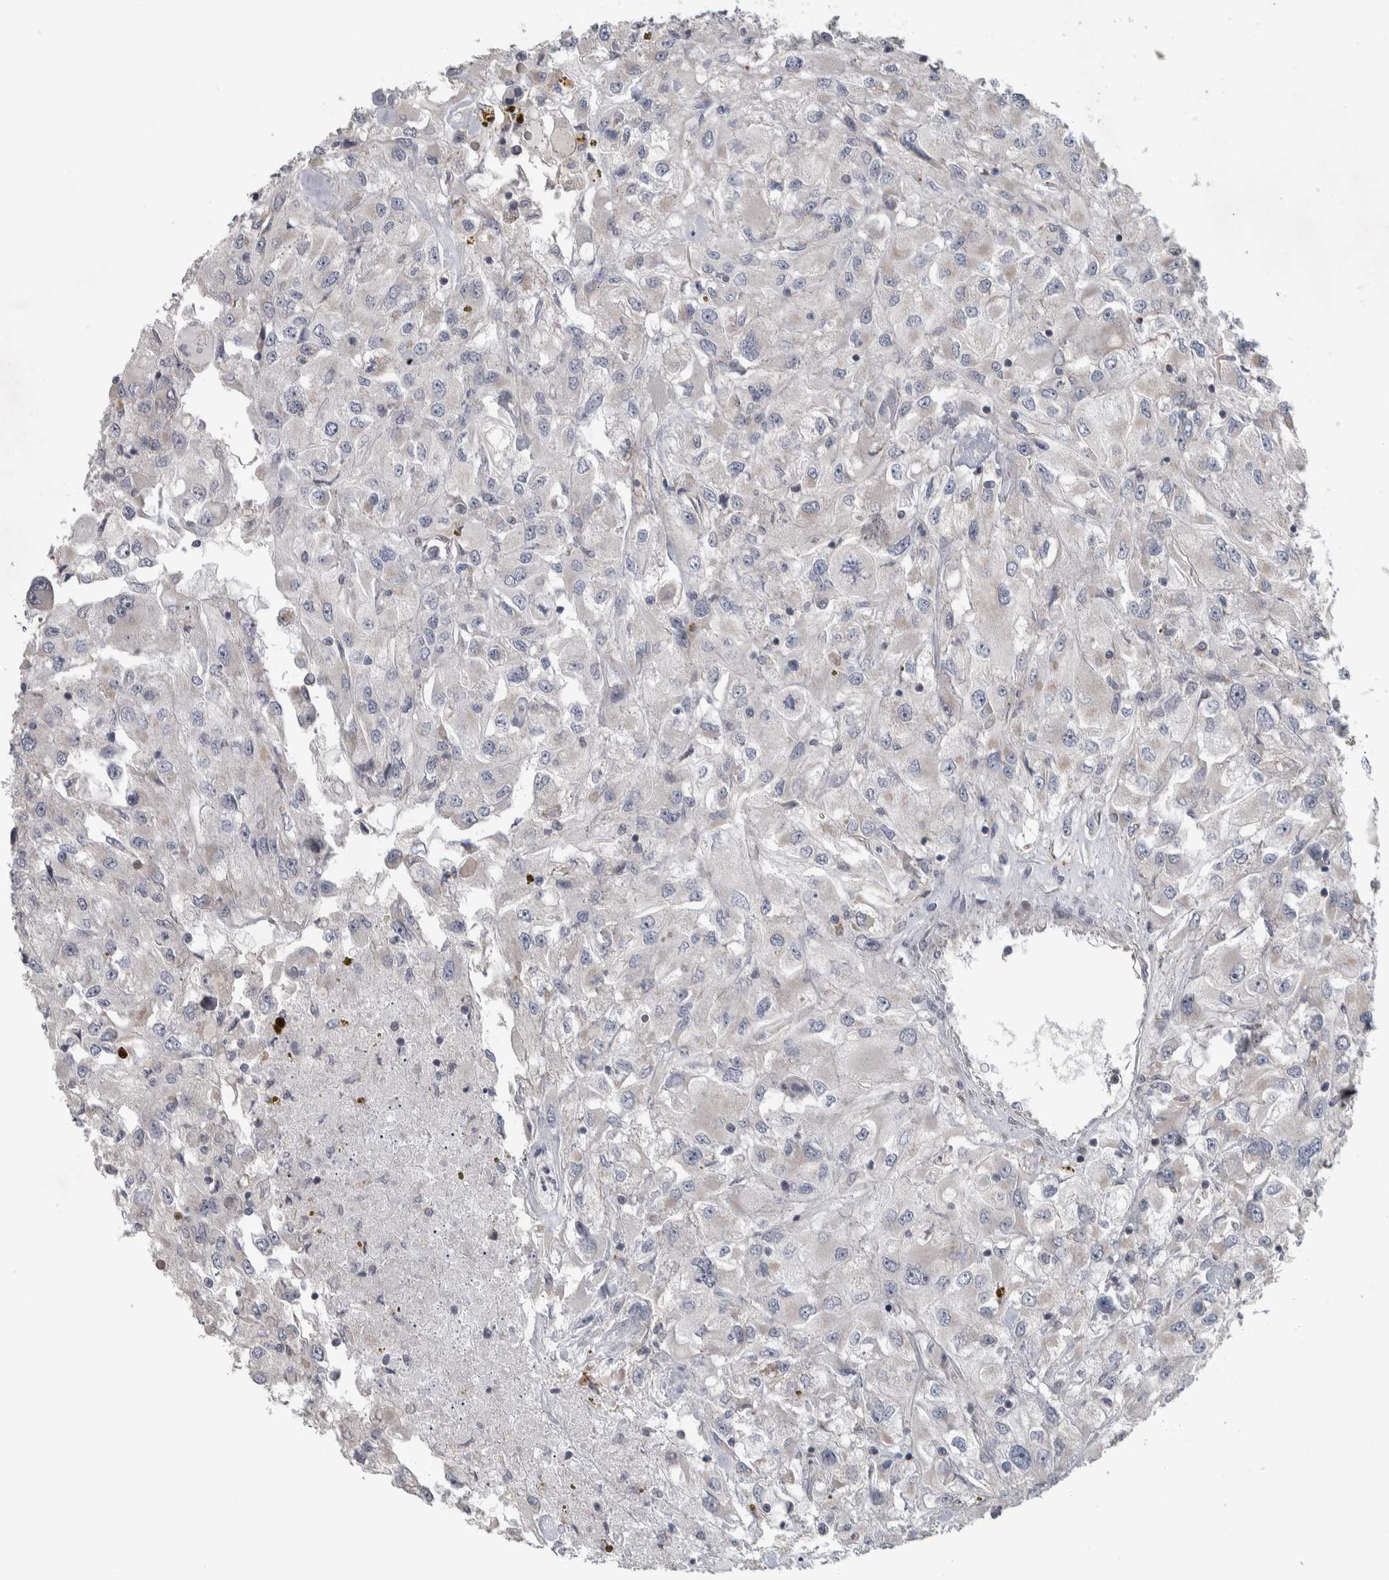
{"staining": {"intensity": "negative", "quantity": "none", "location": "none"}, "tissue": "renal cancer", "cell_type": "Tumor cells", "image_type": "cancer", "snomed": [{"axis": "morphology", "description": "Adenocarcinoma, NOS"}, {"axis": "topography", "description": "Kidney"}], "caption": "IHC photomicrograph of neoplastic tissue: human renal cancer (adenocarcinoma) stained with DAB (3,3'-diaminobenzidine) shows no significant protein positivity in tumor cells.", "gene": "SRP68", "patient": {"sex": "female", "age": 52}}